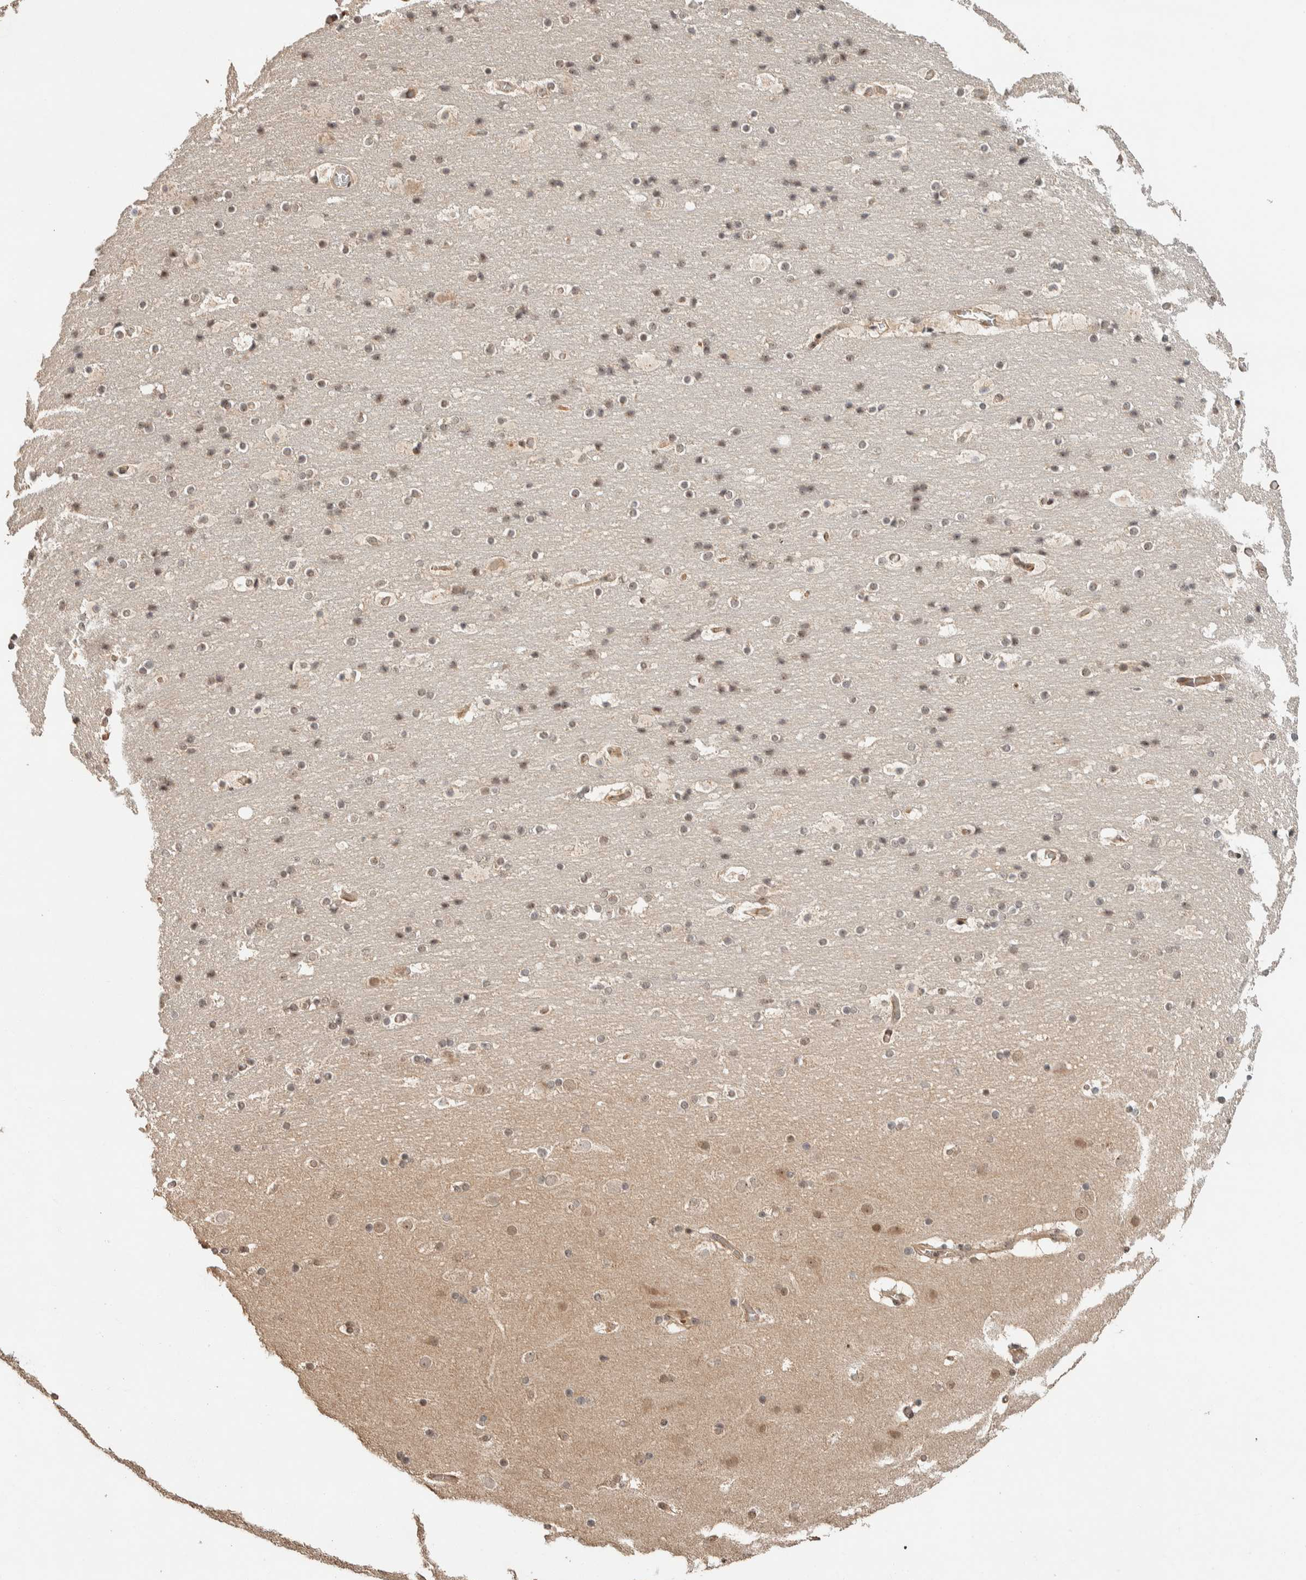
{"staining": {"intensity": "moderate", "quantity": ">75%", "location": "cytoplasmic/membranous"}, "tissue": "cerebral cortex", "cell_type": "Endothelial cells", "image_type": "normal", "snomed": [{"axis": "morphology", "description": "Normal tissue, NOS"}, {"axis": "topography", "description": "Cerebral cortex"}], "caption": "This micrograph displays immunohistochemistry (IHC) staining of normal cerebral cortex, with medium moderate cytoplasmic/membranous positivity in approximately >75% of endothelial cells.", "gene": "ZBTB2", "patient": {"sex": "male", "age": 57}}